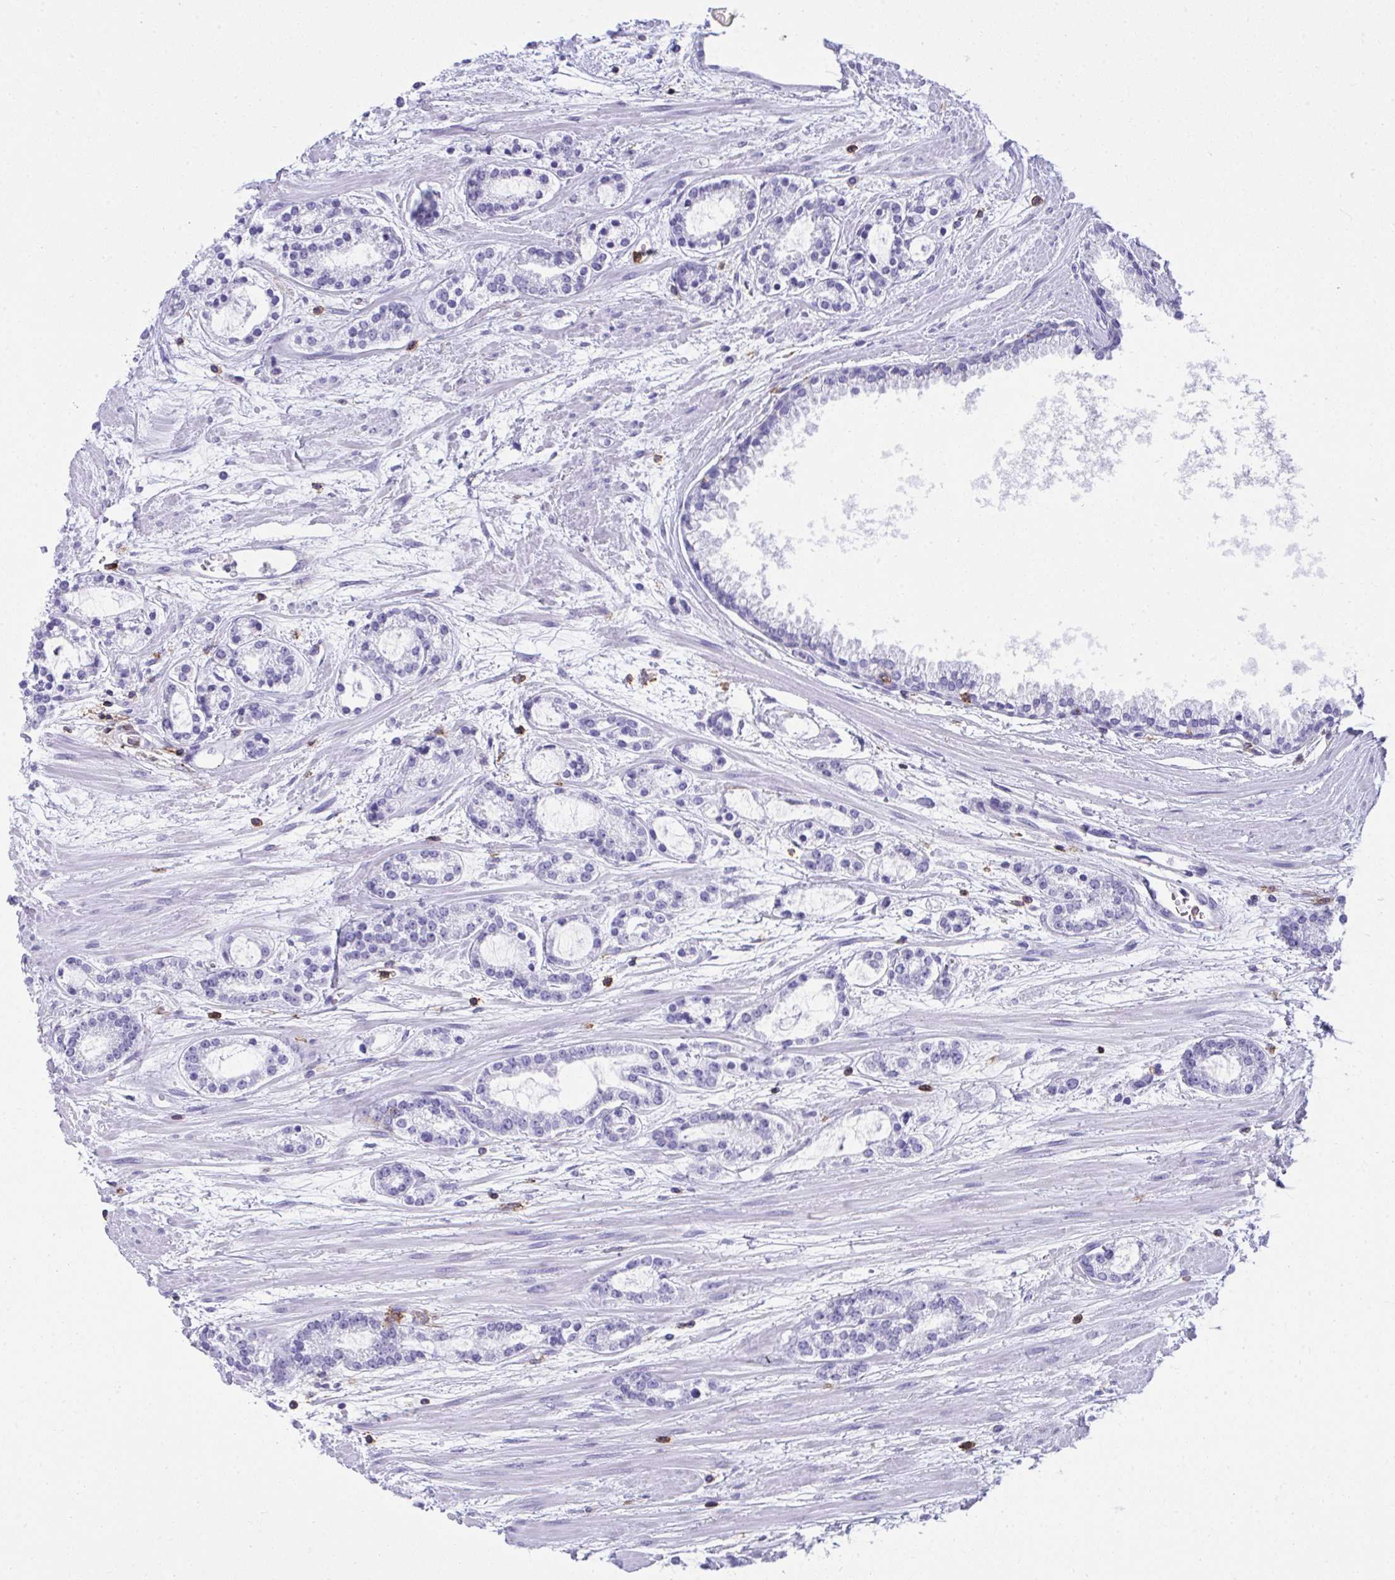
{"staining": {"intensity": "negative", "quantity": "none", "location": "none"}, "tissue": "prostate cancer", "cell_type": "Tumor cells", "image_type": "cancer", "snomed": [{"axis": "morphology", "description": "Adenocarcinoma, Medium grade"}, {"axis": "topography", "description": "Prostate"}], "caption": "Tumor cells show no significant protein positivity in prostate cancer (adenocarcinoma (medium-grade)).", "gene": "SPN", "patient": {"sex": "male", "age": 57}}